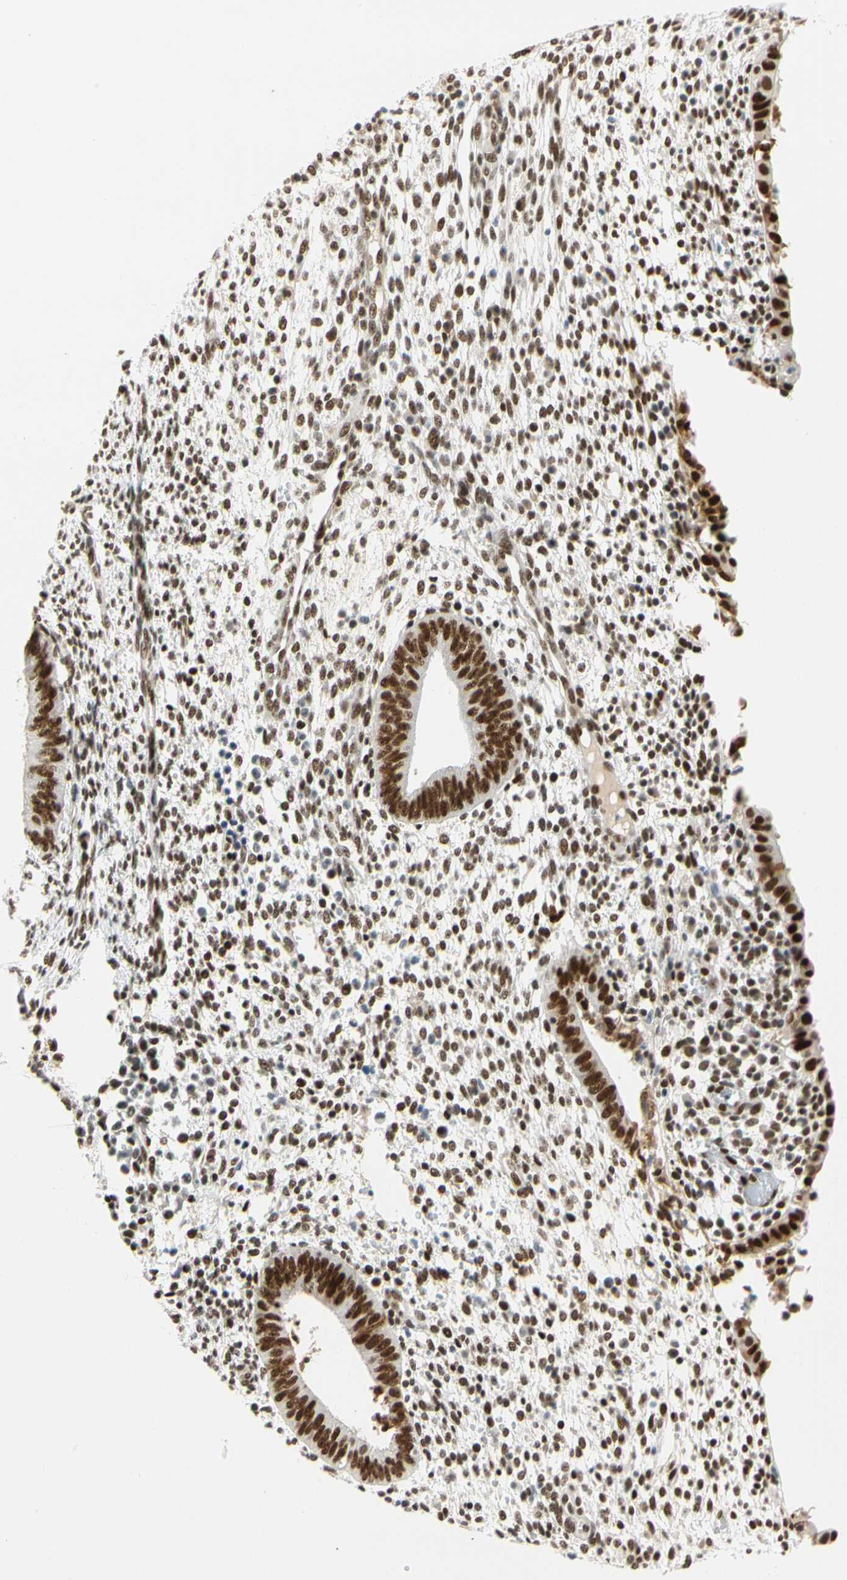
{"staining": {"intensity": "moderate", "quantity": ">75%", "location": "nuclear"}, "tissue": "endometrium", "cell_type": "Cells in endometrial stroma", "image_type": "normal", "snomed": [{"axis": "morphology", "description": "Normal tissue, NOS"}, {"axis": "topography", "description": "Endometrium"}], "caption": "Immunohistochemistry (IHC) staining of normal endometrium, which demonstrates medium levels of moderate nuclear staining in approximately >75% of cells in endometrial stroma indicating moderate nuclear protein staining. The staining was performed using DAB (3,3'-diaminobenzidine) (brown) for protein detection and nuclei were counterstained in hematoxylin (blue).", "gene": "ZSCAN16", "patient": {"sex": "female", "age": 35}}